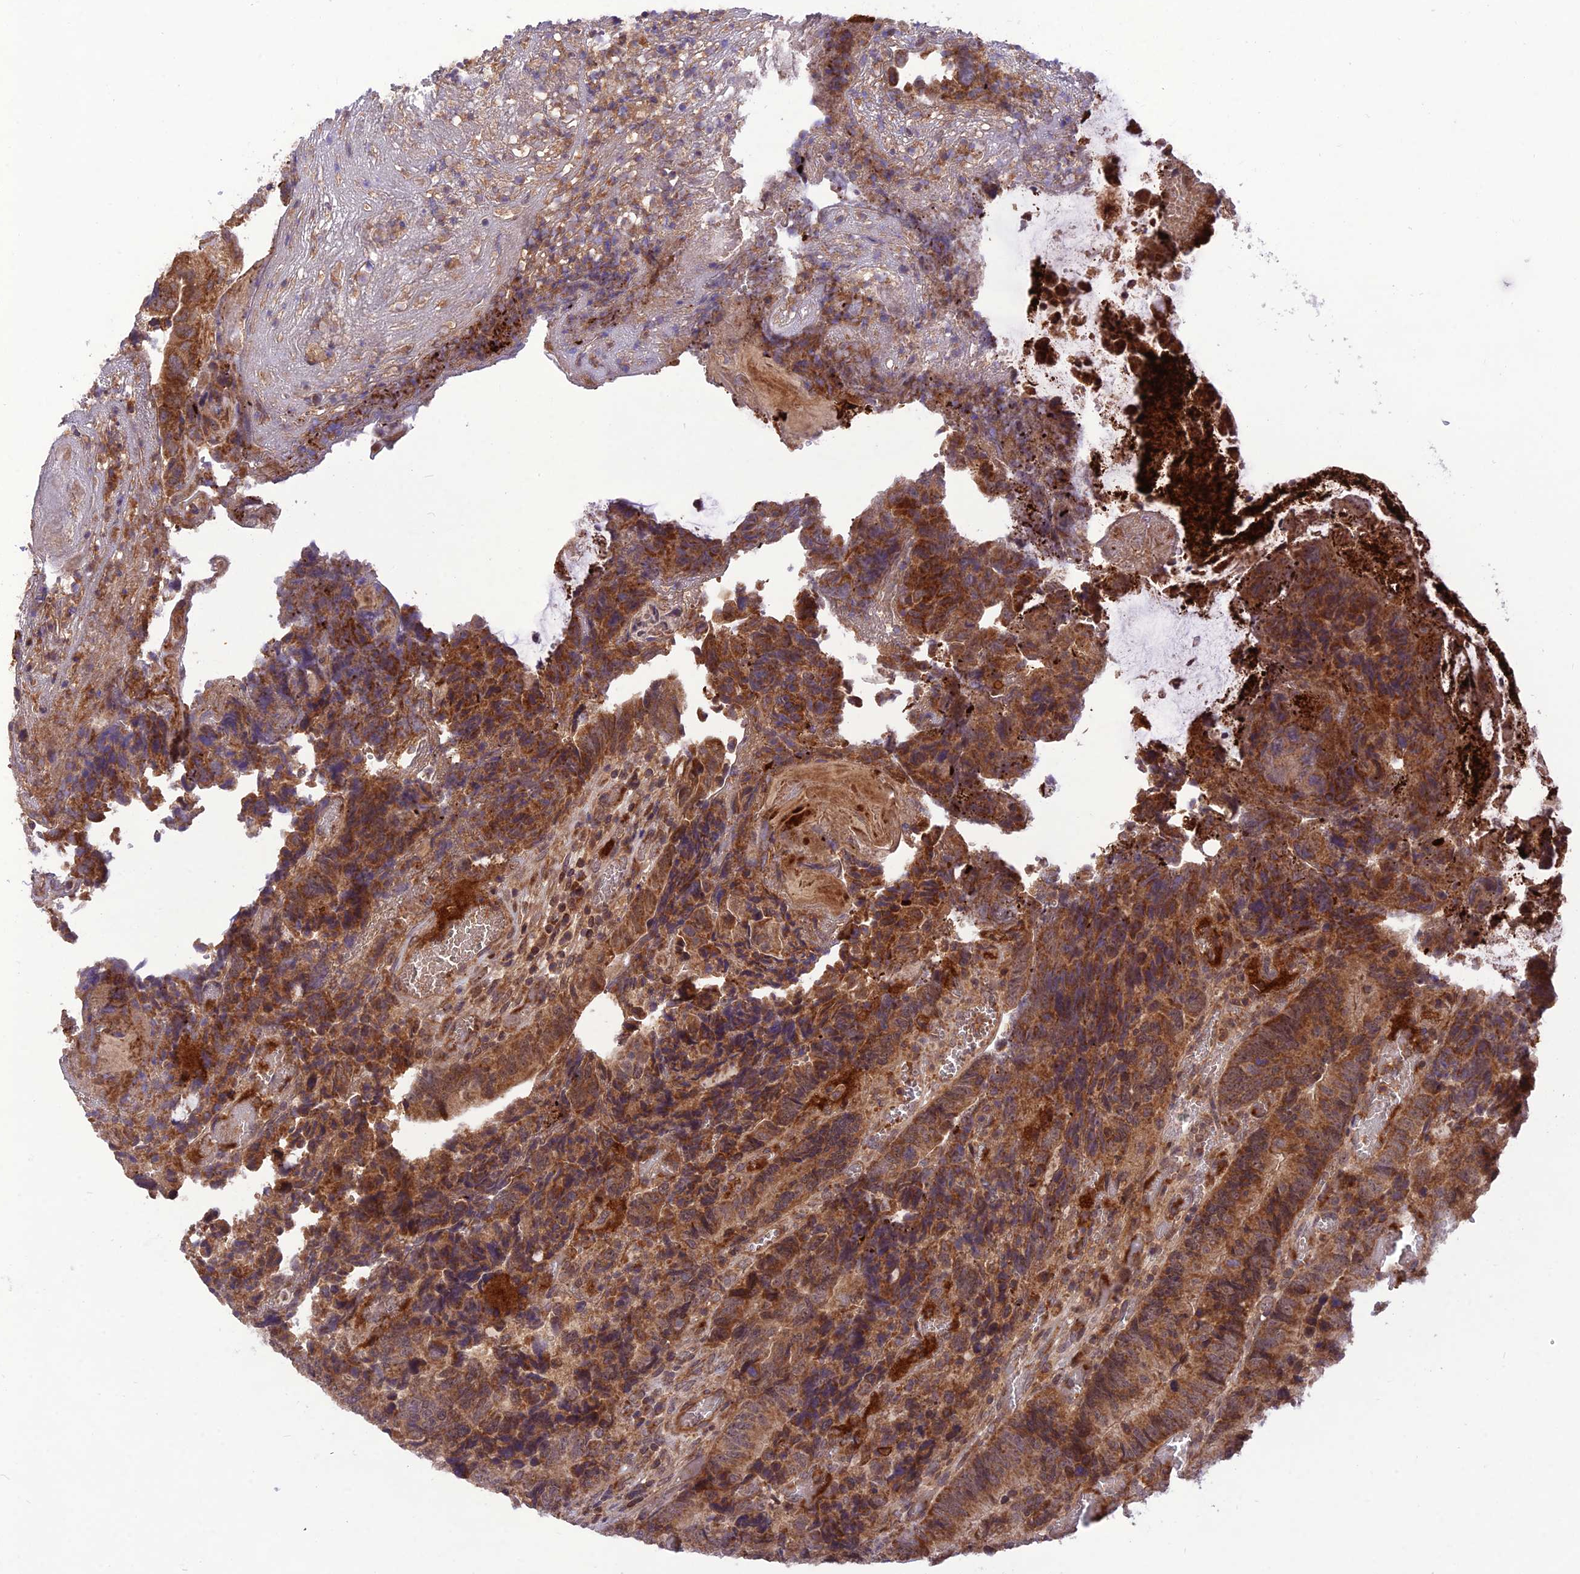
{"staining": {"intensity": "moderate", "quantity": ">75%", "location": "cytoplasmic/membranous"}, "tissue": "colorectal cancer", "cell_type": "Tumor cells", "image_type": "cancer", "snomed": [{"axis": "morphology", "description": "Adenocarcinoma, NOS"}, {"axis": "topography", "description": "Colon"}], "caption": "There is medium levels of moderate cytoplasmic/membranous positivity in tumor cells of colorectal cancer, as demonstrated by immunohistochemical staining (brown color).", "gene": "NDUFC1", "patient": {"sex": "female", "age": 67}}